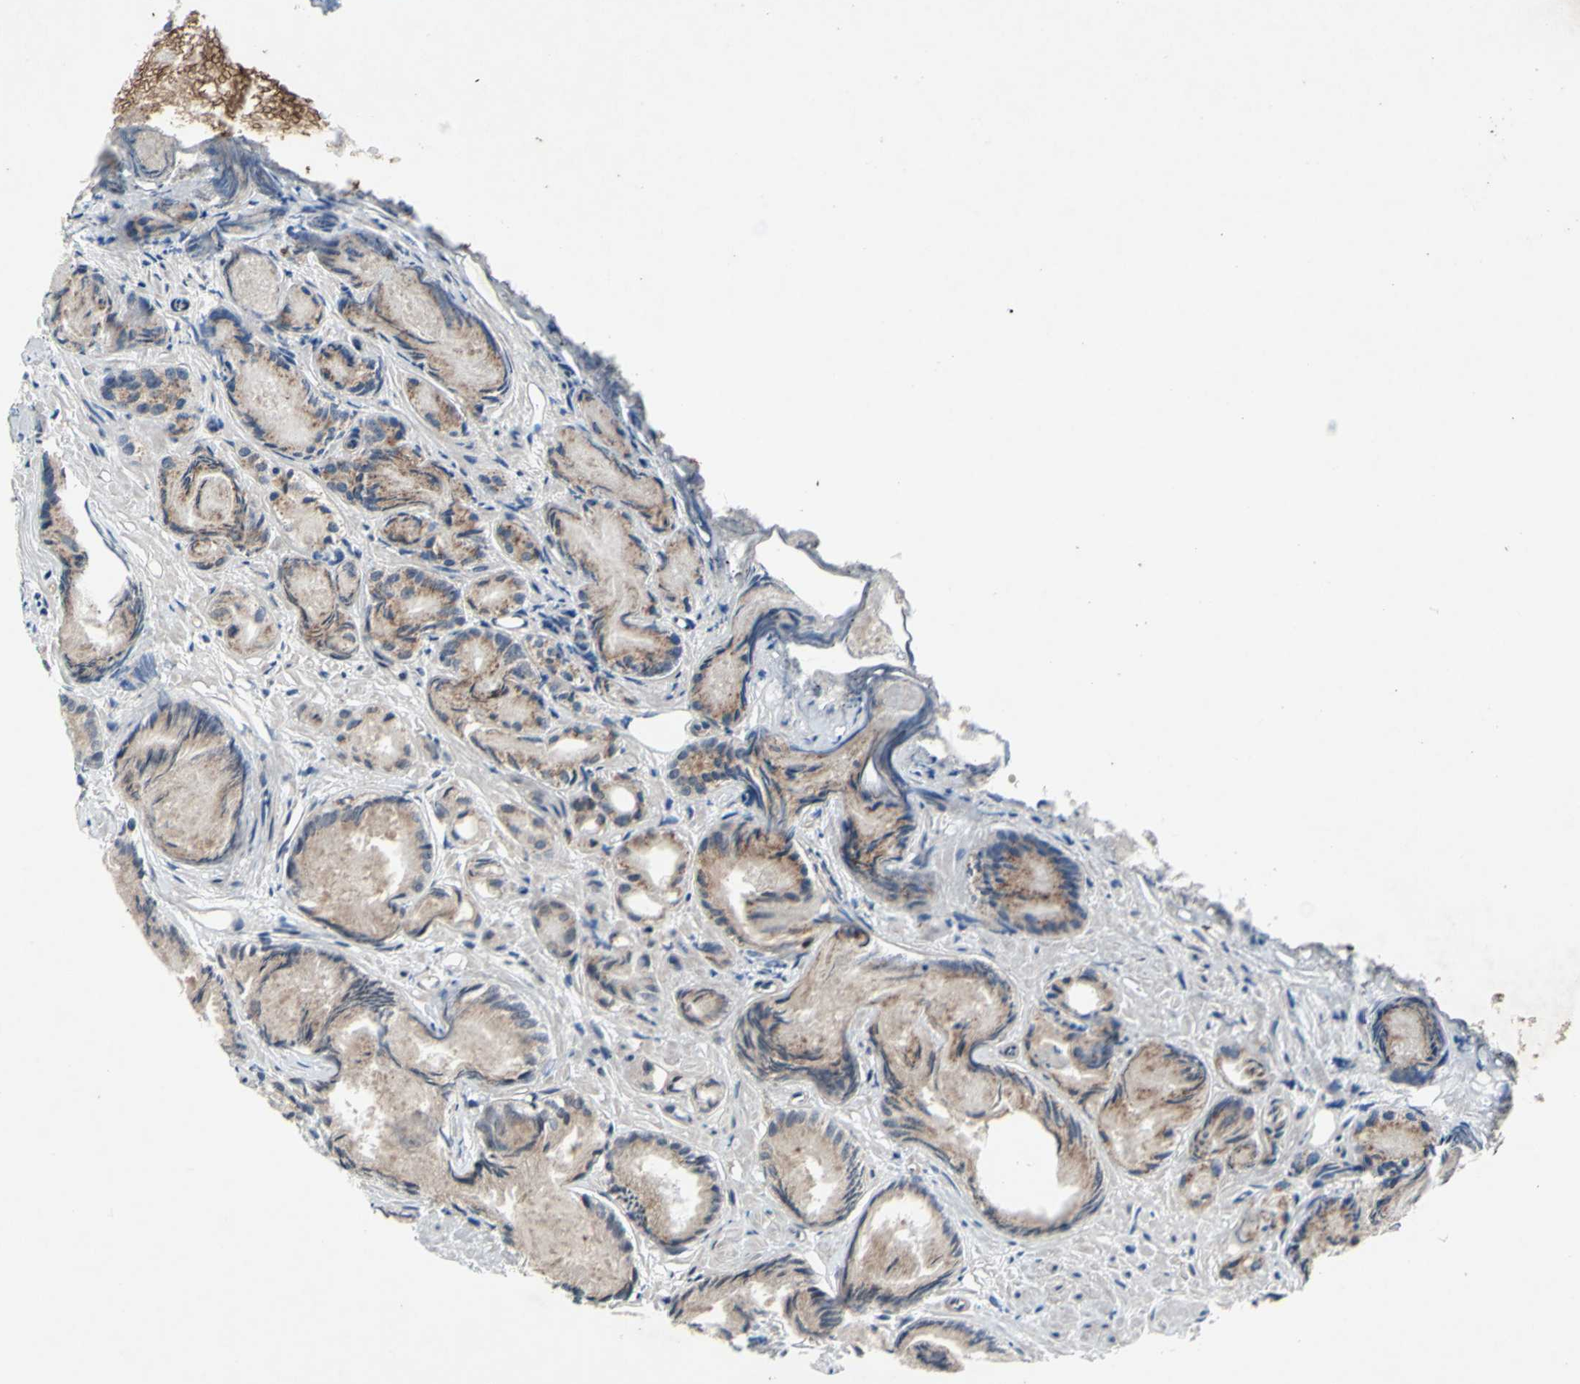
{"staining": {"intensity": "weak", "quantity": ">75%", "location": "cytoplasmic/membranous"}, "tissue": "prostate cancer", "cell_type": "Tumor cells", "image_type": "cancer", "snomed": [{"axis": "morphology", "description": "Adenocarcinoma, Low grade"}, {"axis": "topography", "description": "Prostate"}], "caption": "Immunohistochemistry photomicrograph of human prostate cancer stained for a protein (brown), which shows low levels of weak cytoplasmic/membranous positivity in approximately >75% of tumor cells.", "gene": "TRDMT1", "patient": {"sex": "male", "age": 72}}